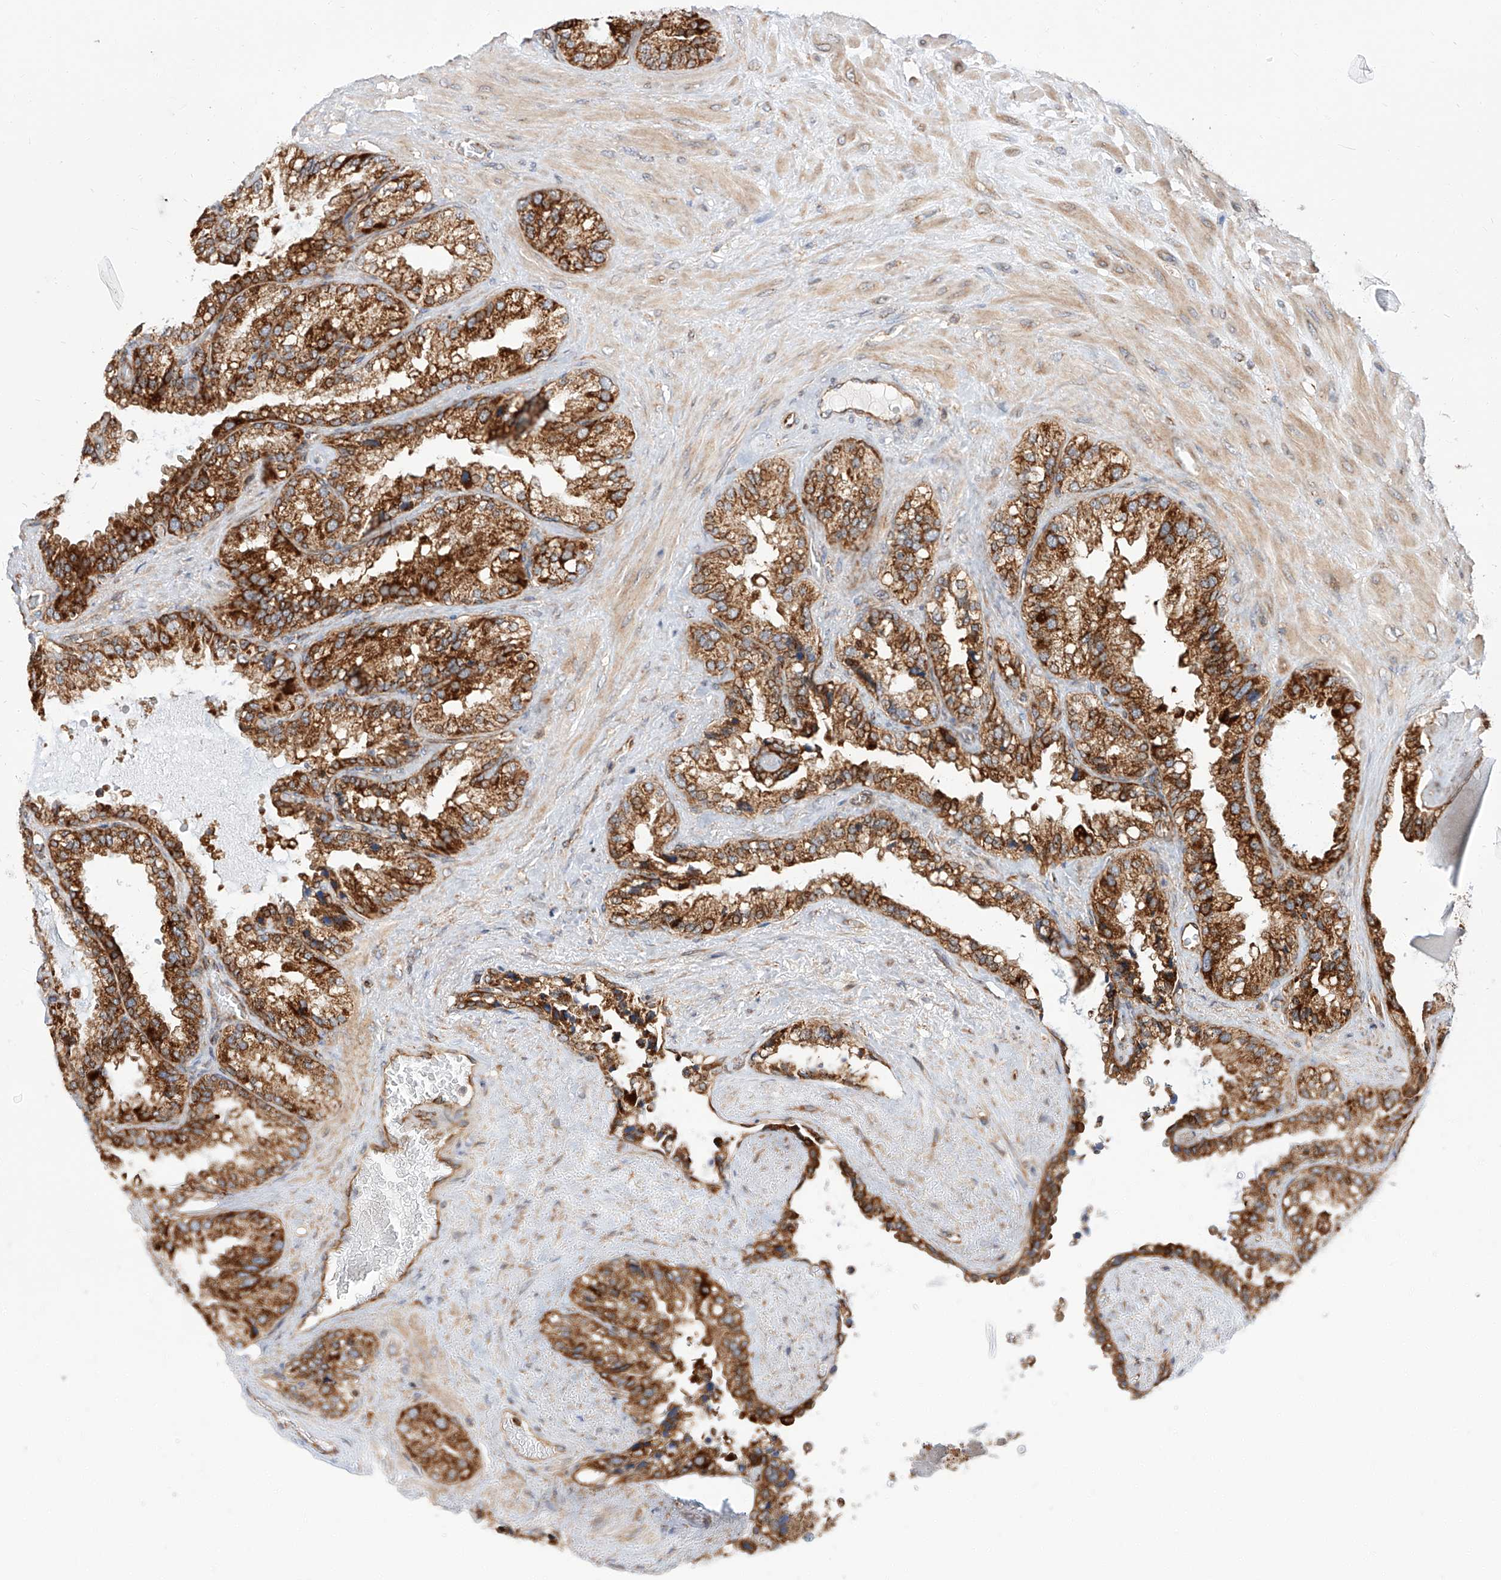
{"staining": {"intensity": "strong", "quantity": ">75%", "location": "cytoplasmic/membranous"}, "tissue": "seminal vesicle", "cell_type": "Glandular cells", "image_type": "normal", "snomed": [{"axis": "morphology", "description": "Normal tissue, NOS"}, {"axis": "topography", "description": "Prostate"}, {"axis": "topography", "description": "Seminal veicle"}], "caption": "Human seminal vesicle stained with a brown dye shows strong cytoplasmic/membranous positive expression in approximately >75% of glandular cells.", "gene": "ISCA2", "patient": {"sex": "male", "age": 68}}